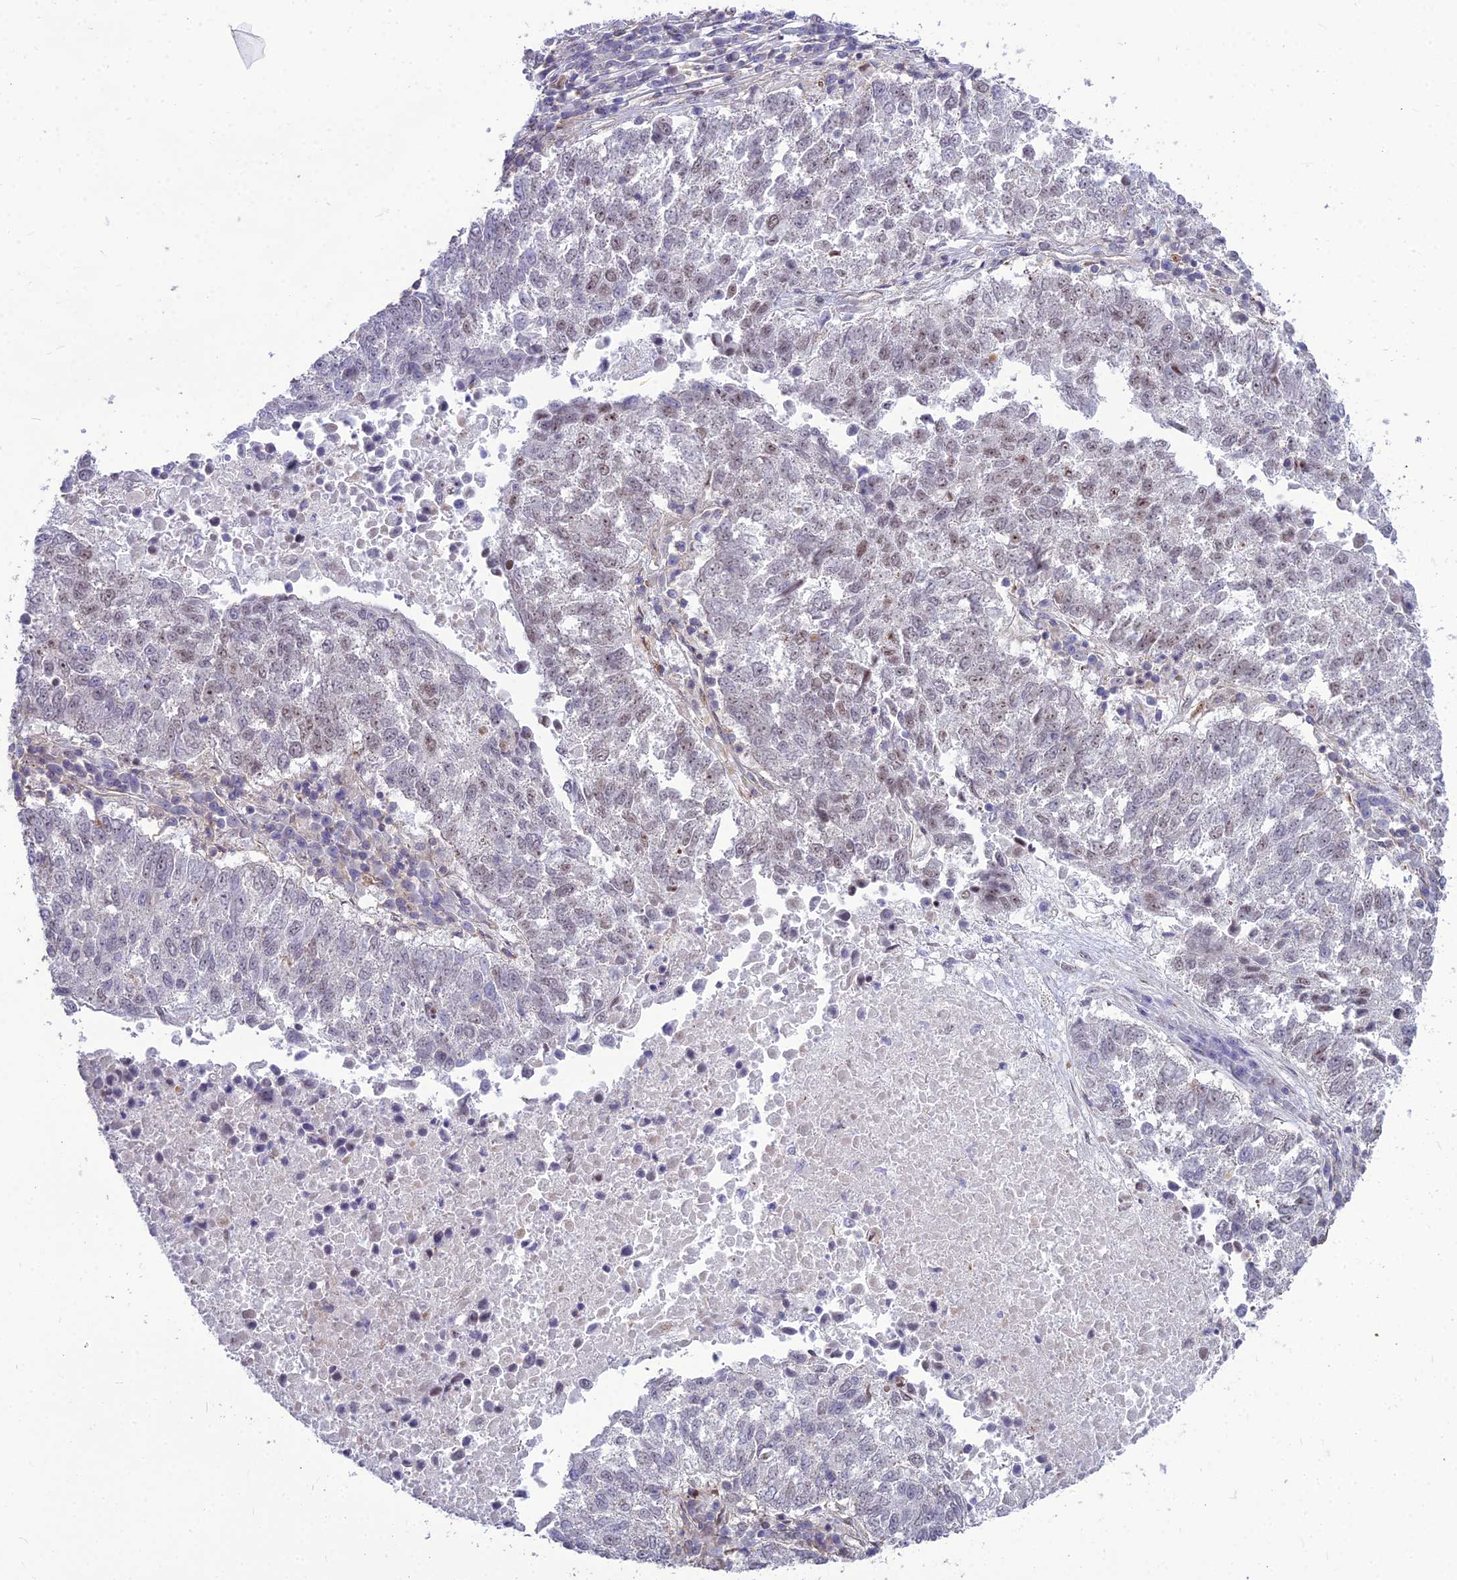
{"staining": {"intensity": "weak", "quantity": "25%-75%", "location": "nuclear"}, "tissue": "lung cancer", "cell_type": "Tumor cells", "image_type": "cancer", "snomed": [{"axis": "morphology", "description": "Squamous cell carcinoma, NOS"}, {"axis": "topography", "description": "Lung"}], "caption": "The histopathology image shows immunohistochemical staining of lung cancer. There is weak nuclear staining is appreciated in approximately 25%-75% of tumor cells.", "gene": "TSPYL2", "patient": {"sex": "male", "age": 73}}